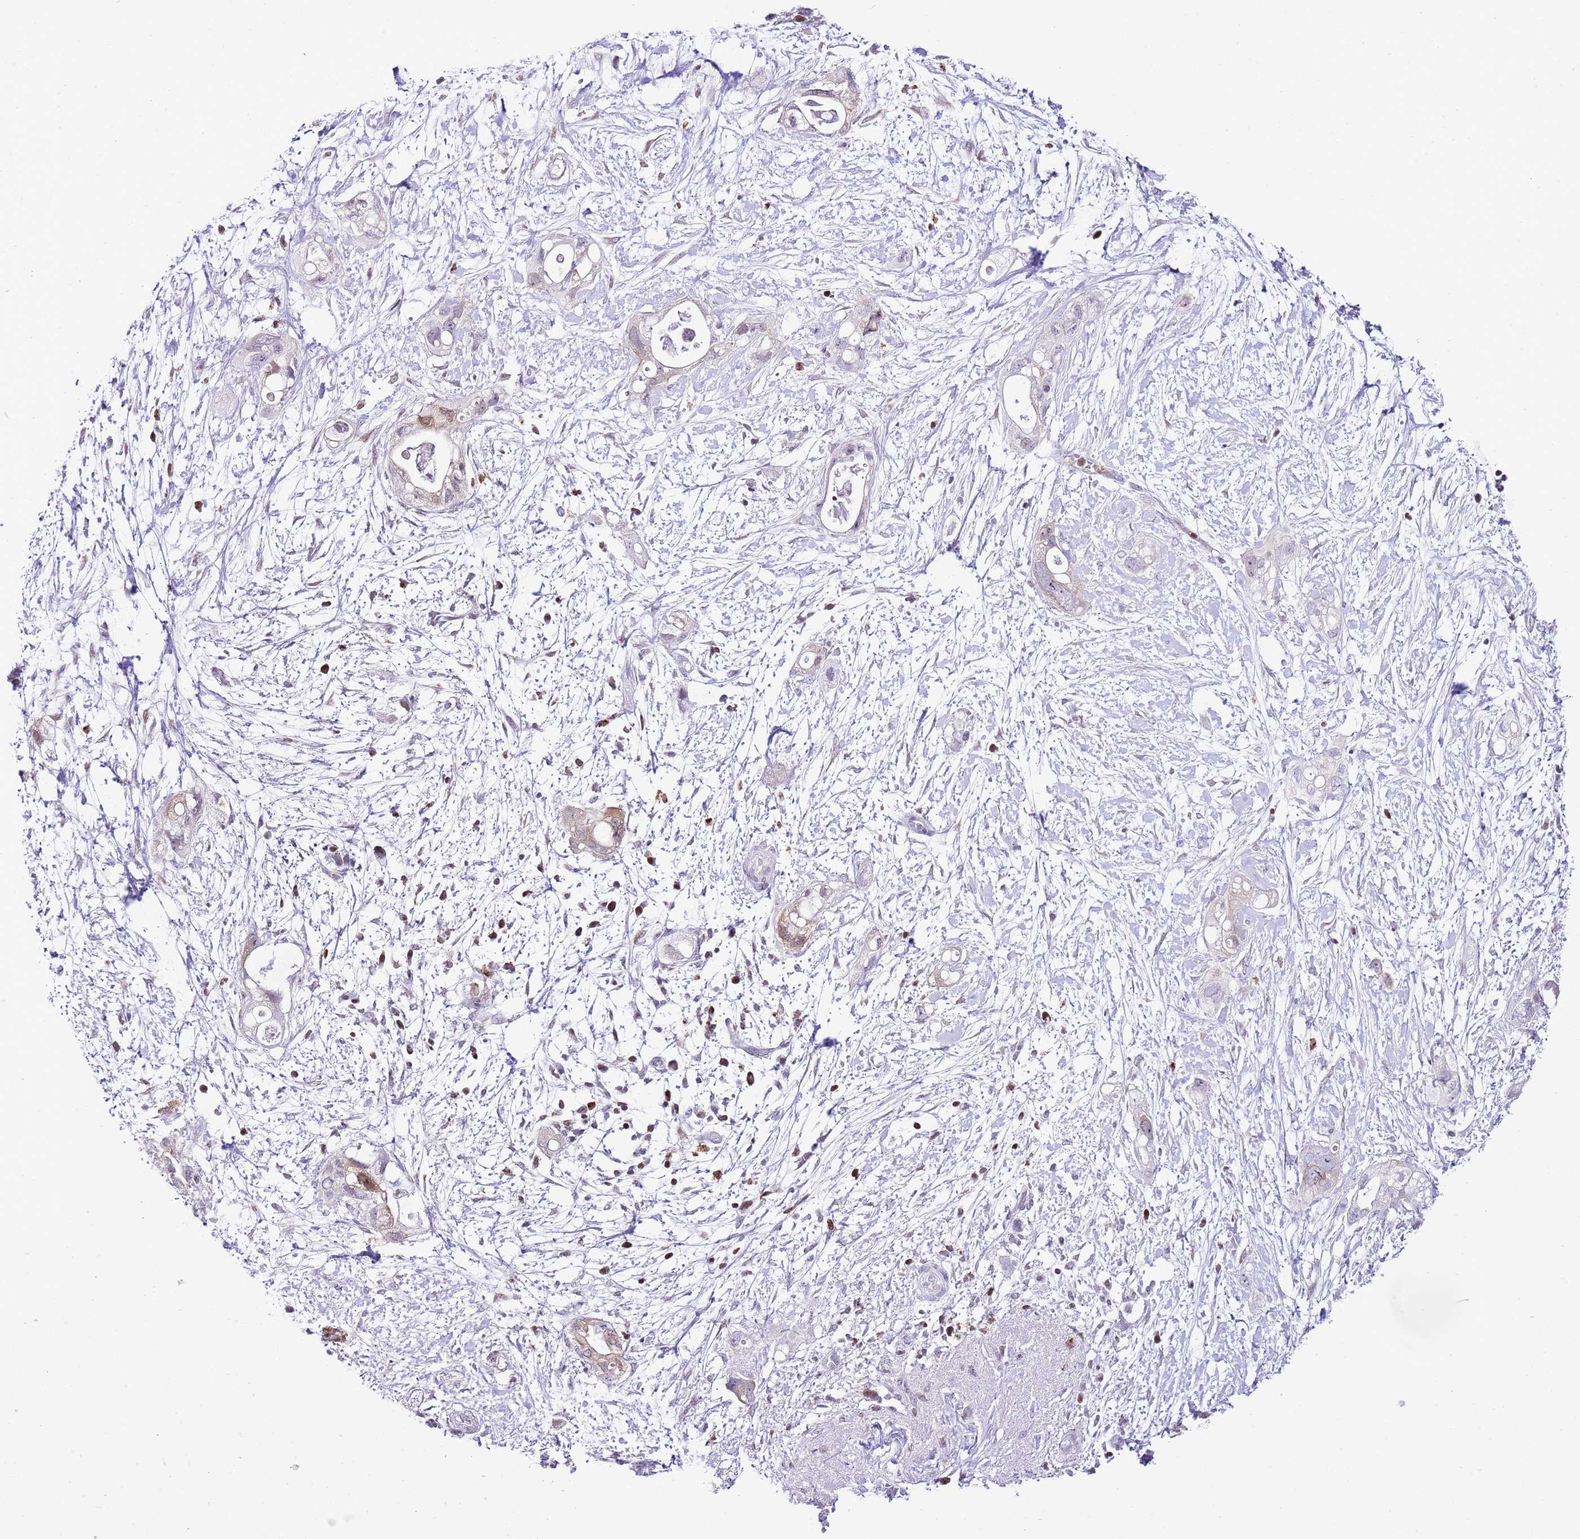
{"staining": {"intensity": "moderate", "quantity": "<25%", "location": "cytoplasmic/membranous"}, "tissue": "pancreatic cancer", "cell_type": "Tumor cells", "image_type": "cancer", "snomed": [{"axis": "morphology", "description": "Adenocarcinoma, NOS"}, {"axis": "topography", "description": "Pancreas"}], "caption": "Protein staining of pancreatic cancer (adenocarcinoma) tissue shows moderate cytoplasmic/membranous positivity in approximately <25% of tumor cells.", "gene": "PRR15", "patient": {"sex": "female", "age": 72}}